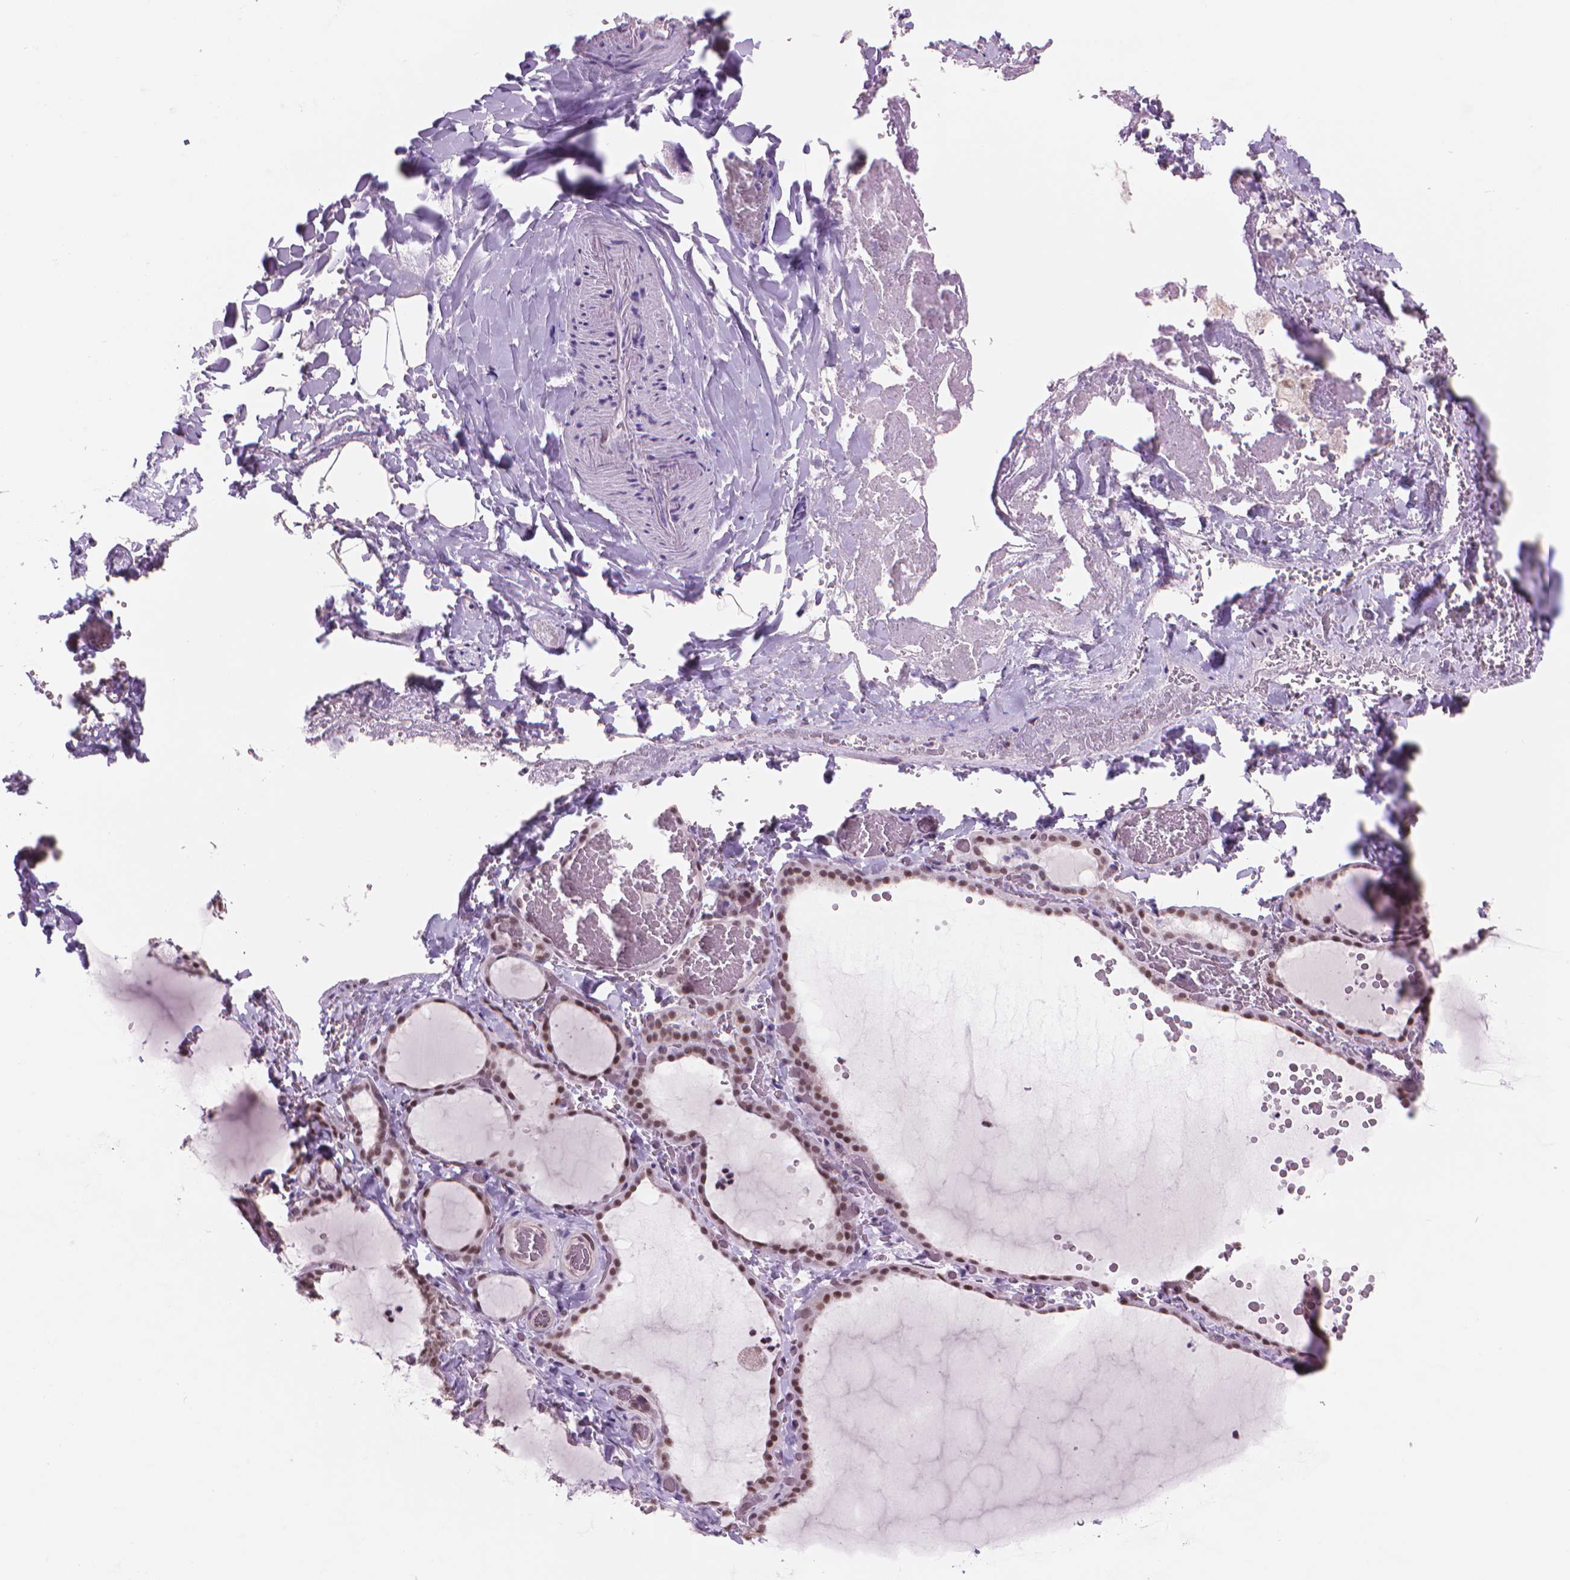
{"staining": {"intensity": "moderate", "quantity": ">75%", "location": "nuclear"}, "tissue": "thyroid gland", "cell_type": "Glandular cells", "image_type": "normal", "snomed": [{"axis": "morphology", "description": "Normal tissue, NOS"}, {"axis": "topography", "description": "Thyroid gland"}], "caption": "DAB immunohistochemical staining of unremarkable thyroid gland exhibits moderate nuclear protein positivity in about >75% of glandular cells. The staining was performed using DAB (3,3'-diaminobenzidine) to visualize the protein expression in brown, while the nuclei were stained in blue with hematoxylin (Magnification: 20x).", "gene": "POLR3D", "patient": {"sex": "female", "age": 22}}